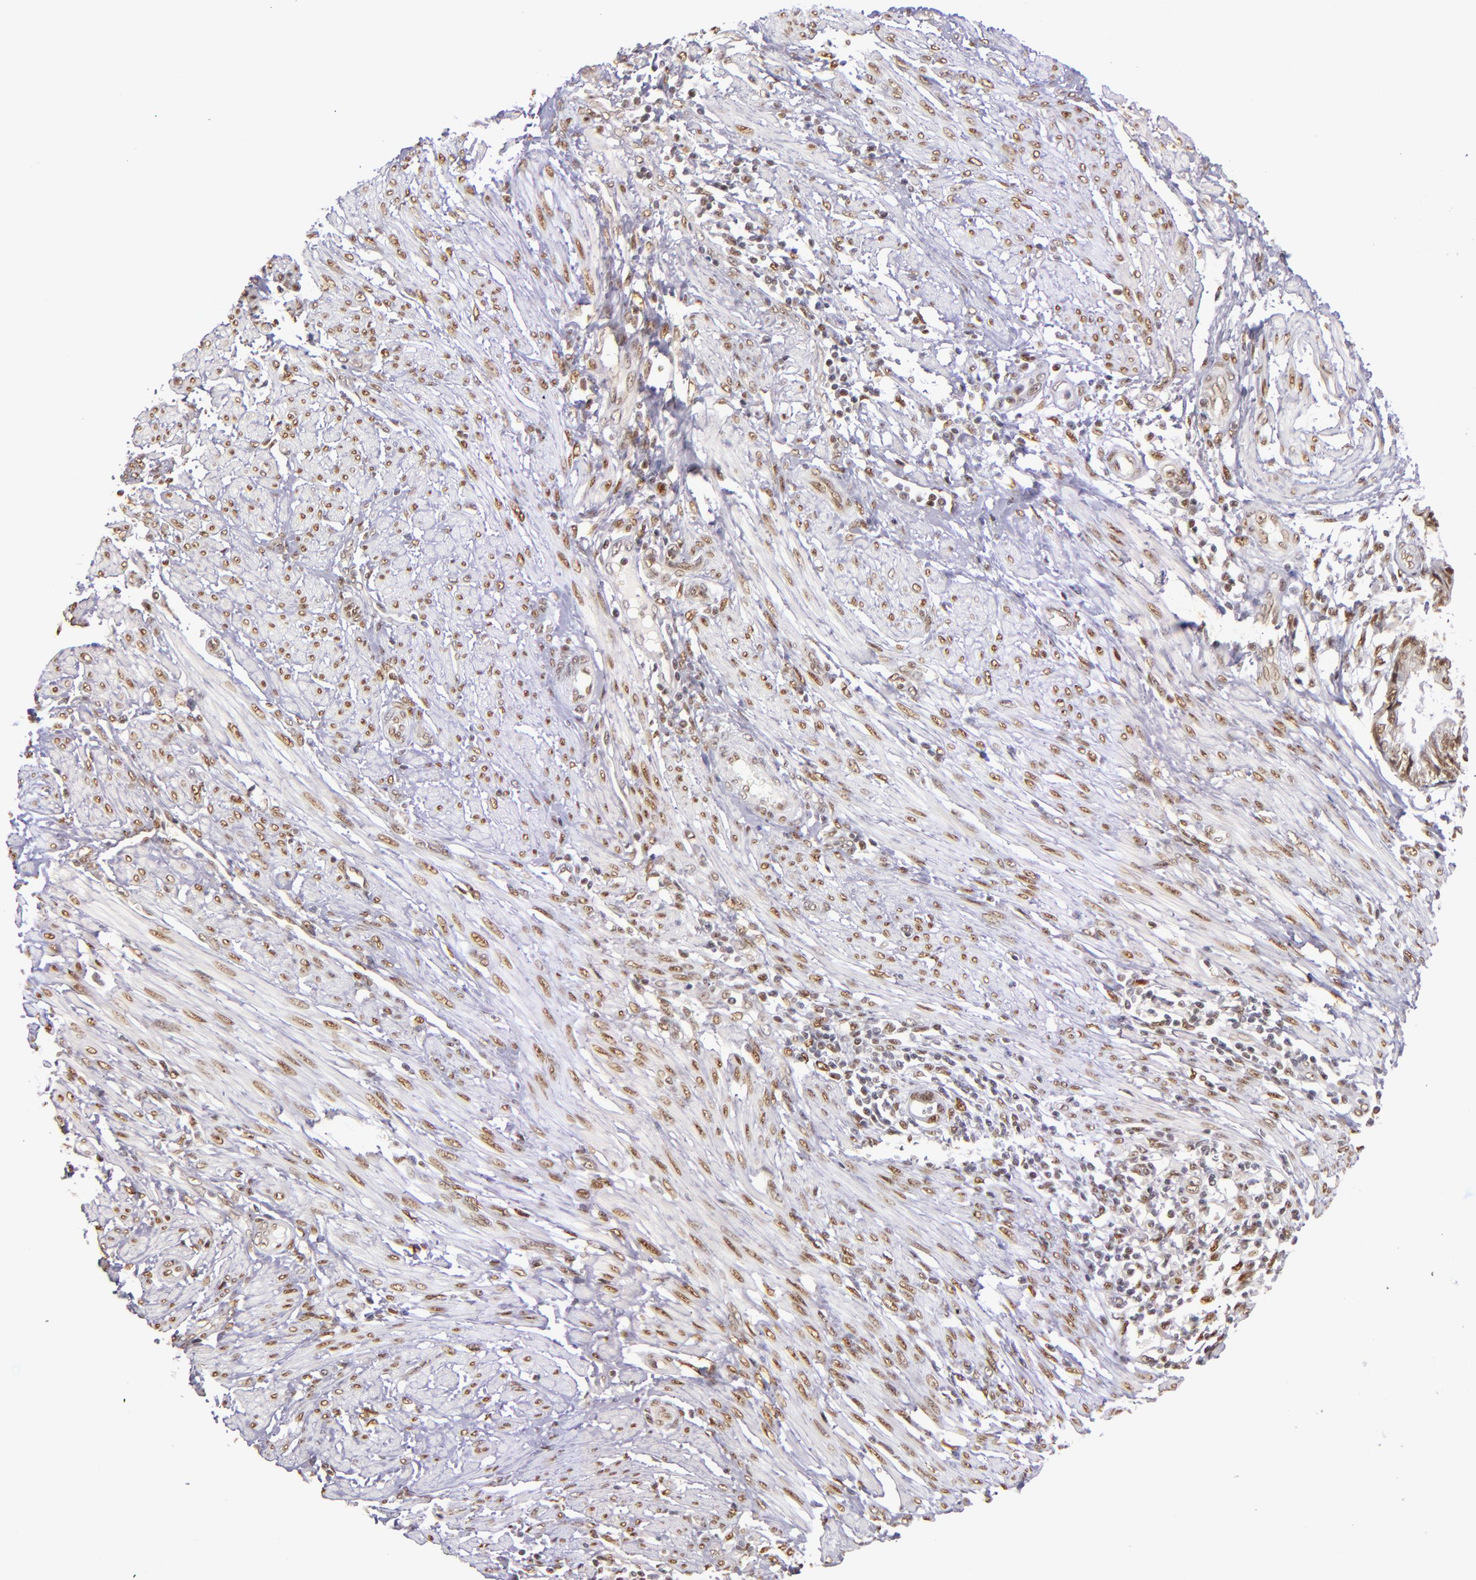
{"staining": {"intensity": "moderate", "quantity": ">75%", "location": "nuclear"}, "tissue": "endometrial cancer", "cell_type": "Tumor cells", "image_type": "cancer", "snomed": [{"axis": "morphology", "description": "Adenocarcinoma, NOS"}, {"axis": "topography", "description": "Endometrium"}], "caption": "Protein positivity by immunohistochemistry (IHC) reveals moderate nuclear positivity in about >75% of tumor cells in endometrial adenocarcinoma.", "gene": "NCOR2", "patient": {"sex": "female", "age": 63}}